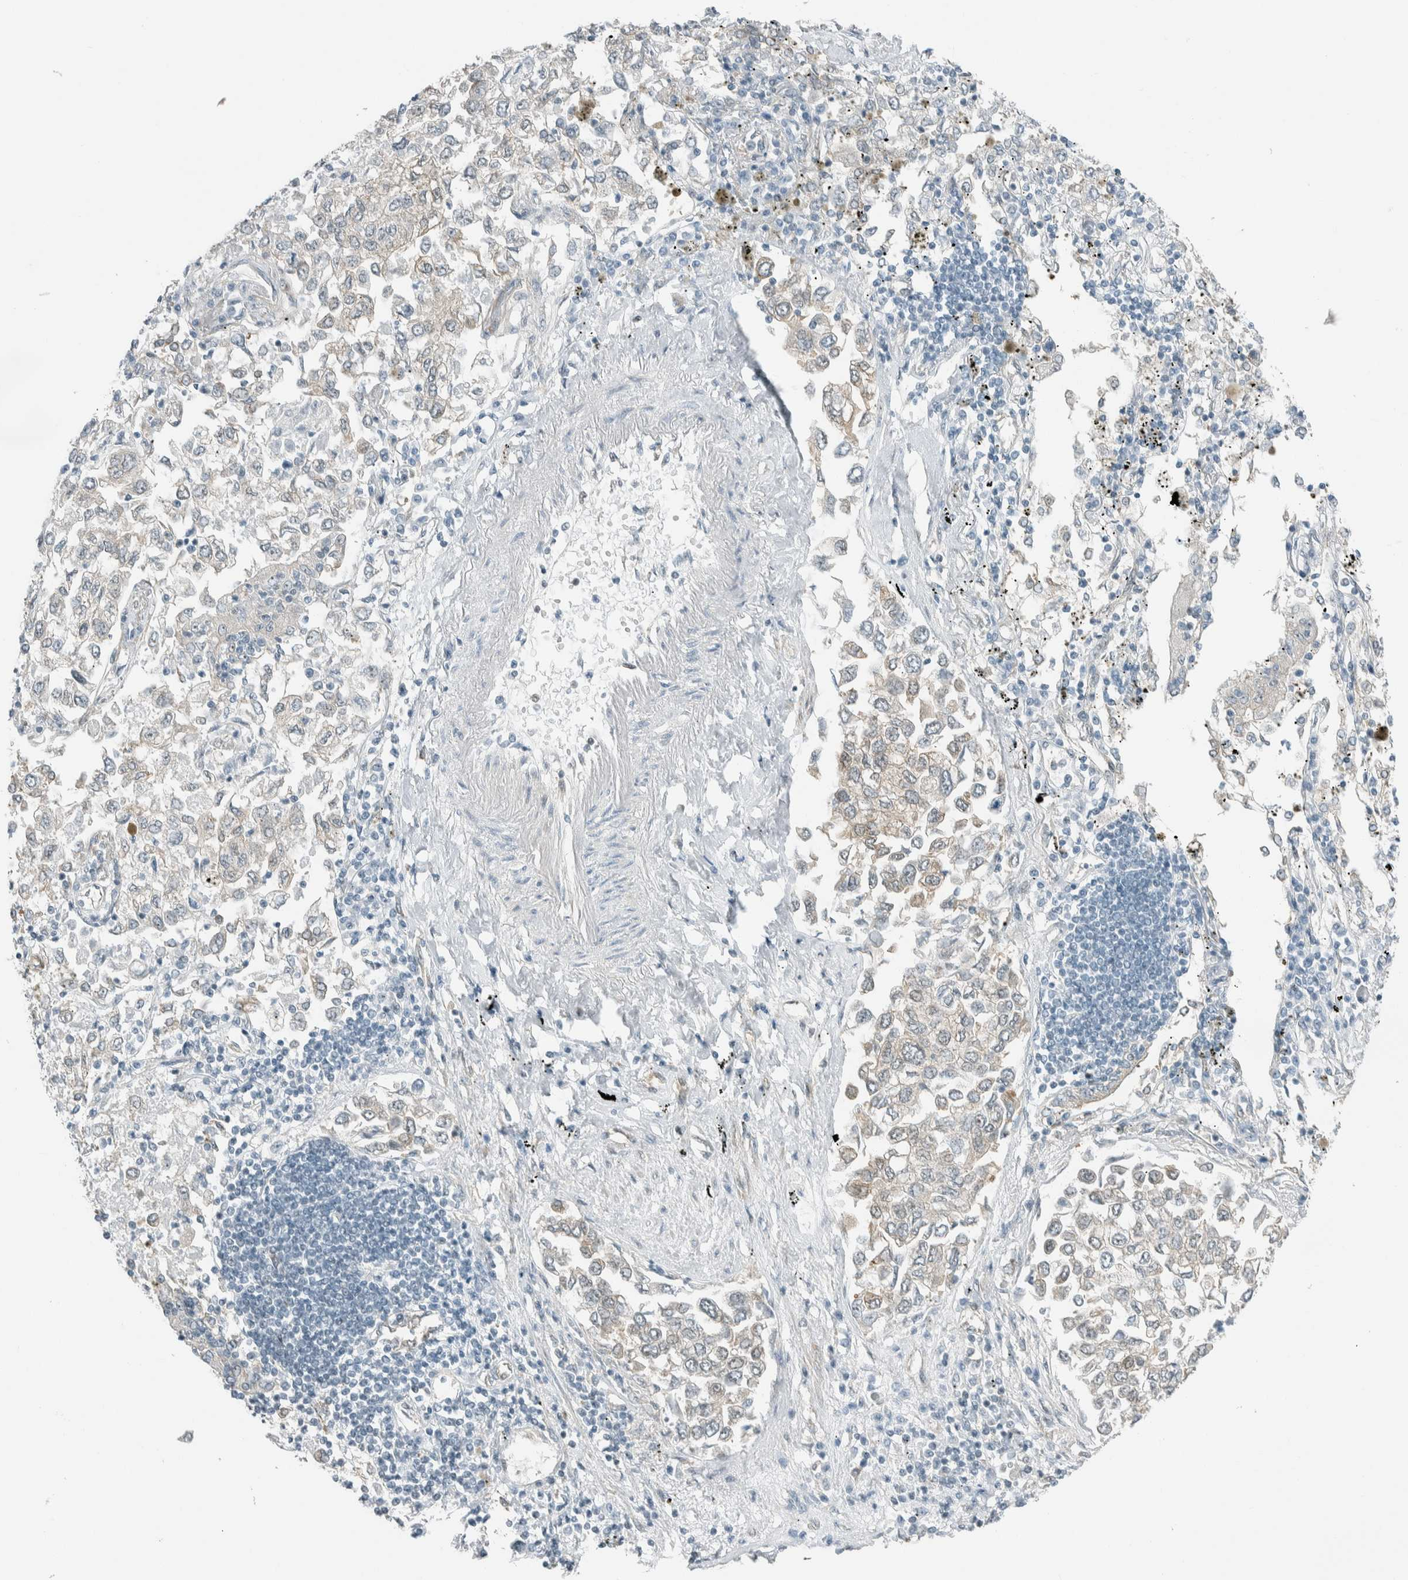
{"staining": {"intensity": "weak", "quantity": "<25%", "location": "cytoplasmic/membranous"}, "tissue": "lung cancer", "cell_type": "Tumor cells", "image_type": "cancer", "snomed": [{"axis": "morphology", "description": "Inflammation, NOS"}, {"axis": "morphology", "description": "Adenocarcinoma, NOS"}, {"axis": "topography", "description": "Lung"}], "caption": "Tumor cells are negative for protein expression in human adenocarcinoma (lung).", "gene": "NIBAN2", "patient": {"sex": "male", "age": 63}}